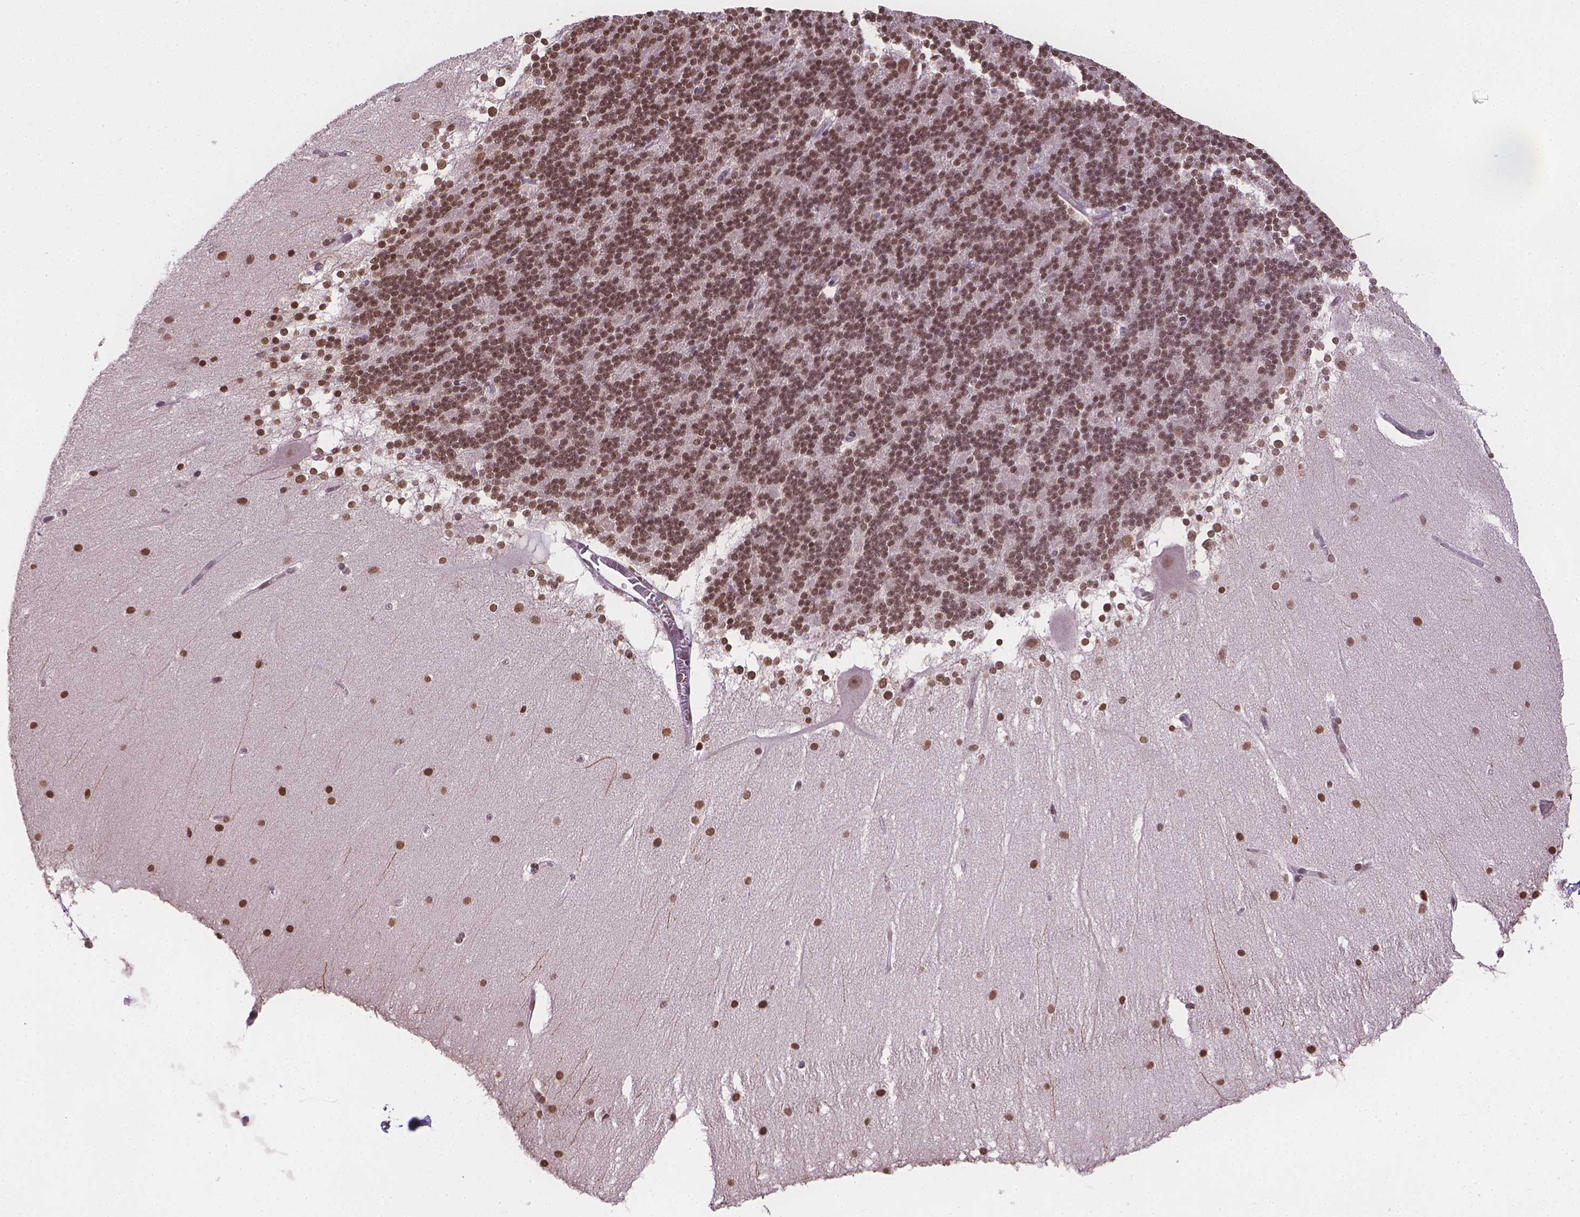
{"staining": {"intensity": "moderate", "quantity": ">75%", "location": "nuclear"}, "tissue": "cerebellum", "cell_type": "Cells in granular layer", "image_type": "normal", "snomed": [{"axis": "morphology", "description": "Normal tissue, NOS"}, {"axis": "topography", "description": "Cerebellum"}], "caption": "Unremarkable cerebellum was stained to show a protein in brown. There is medium levels of moderate nuclear expression in about >75% of cells in granular layer. (DAB IHC, brown staining for protein, blue staining for nuclei).", "gene": "FANCE", "patient": {"sex": "female", "age": 19}}